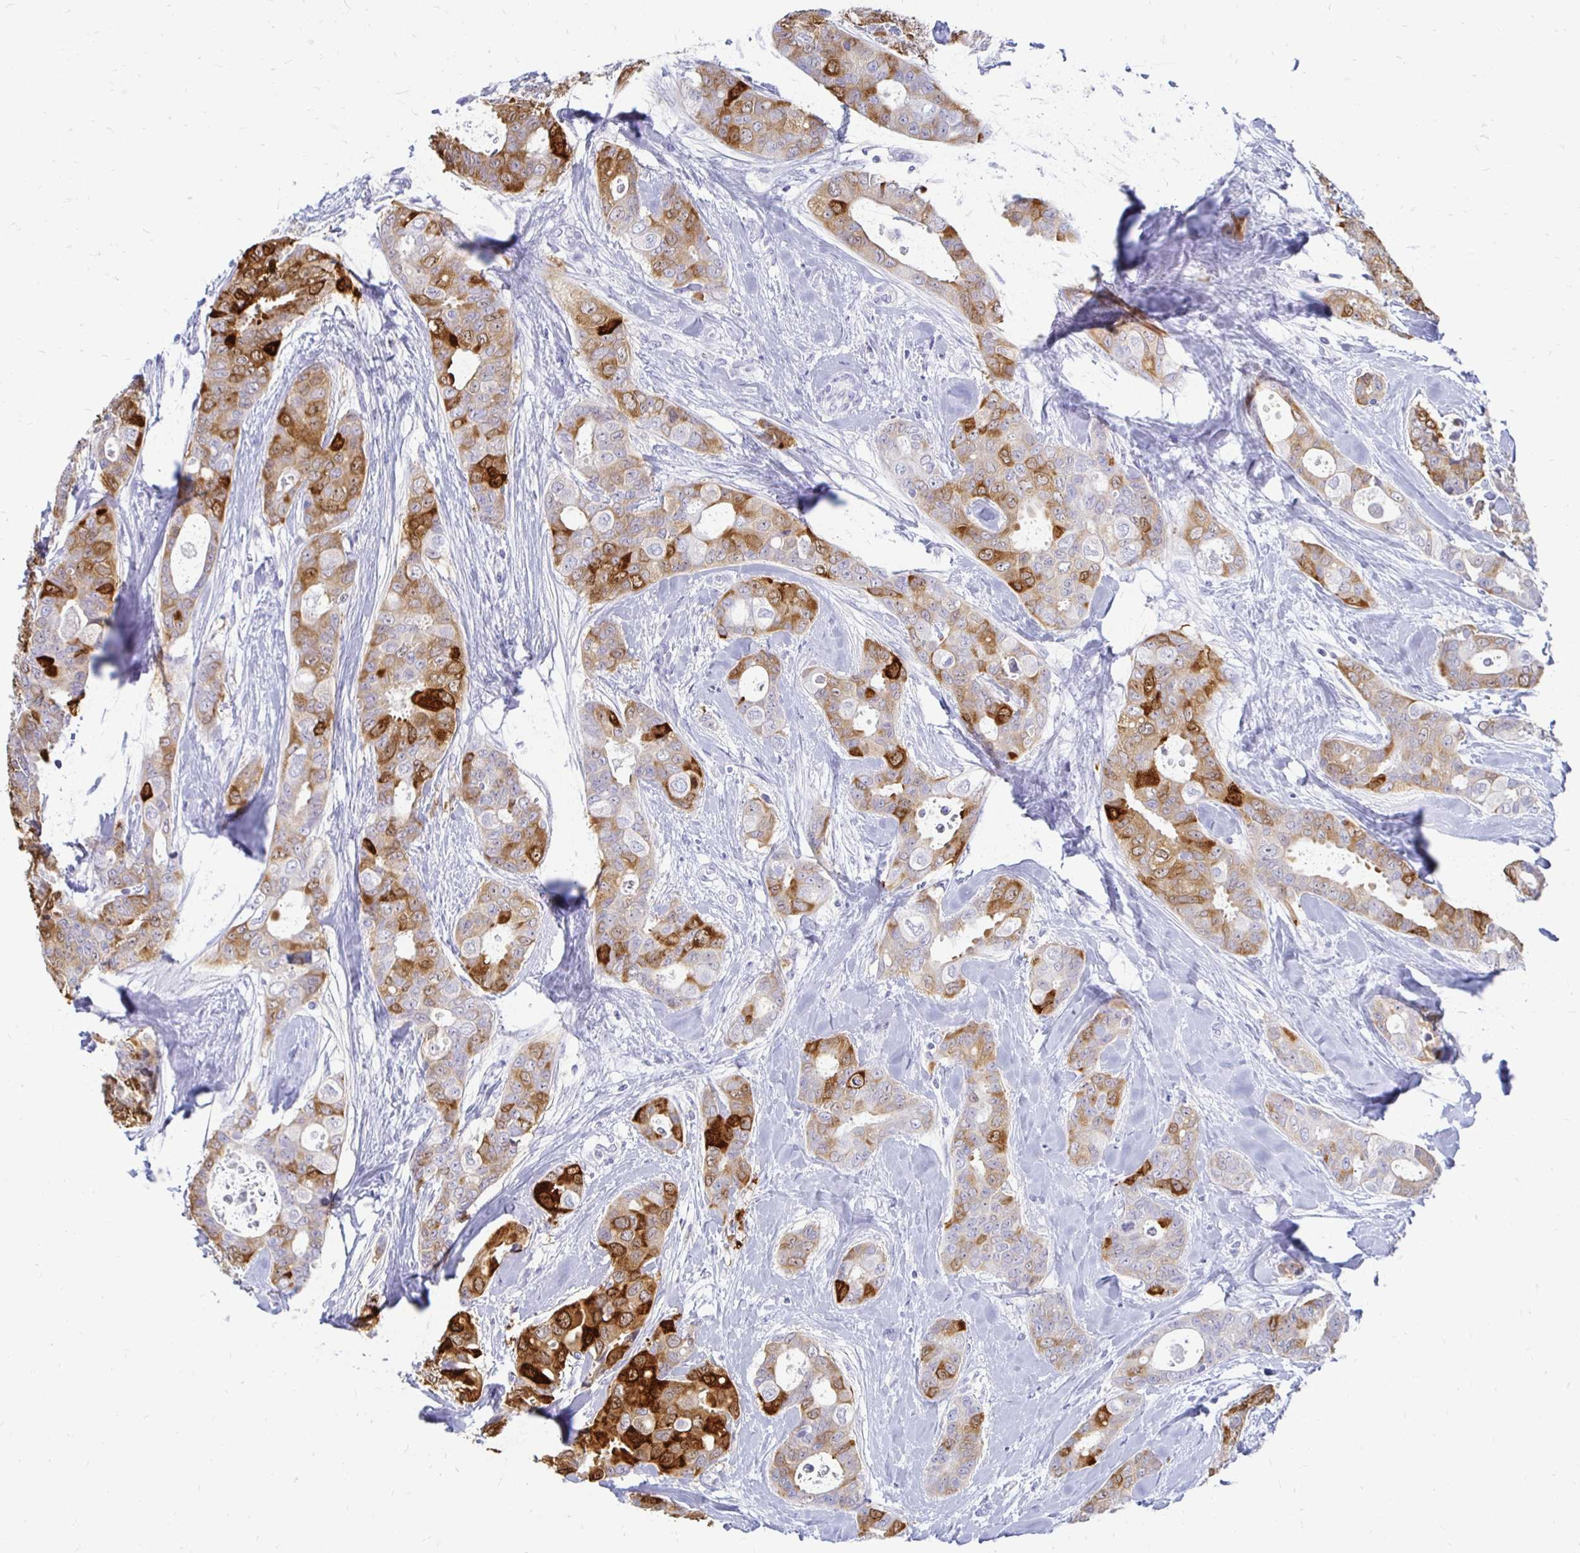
{"staining": {"intensity": "strong", "quantity": "25%-75%", "location": "cytoplasmic/membranous"}, "tissue": "breast cancer", "cell_type": "Tumor cells", "image_type": "cancer", "snomed": [{"axis": "morphology", "description": "Duct carcinoma"}, {"axis": "topography", "description": "Breast"}], "caption": "IHC photomicrograph of neoplastic tissue: human intraductal carcinoma (breast) stained using IHC shows high levels of strong protein expression localized specifically in the cytoplasmic/membranous of tumor cells, appearing as a cytoplasmic/membranous brown color.", "gene": "PEG10", "patient": {"sex": "female", "age": 45}}